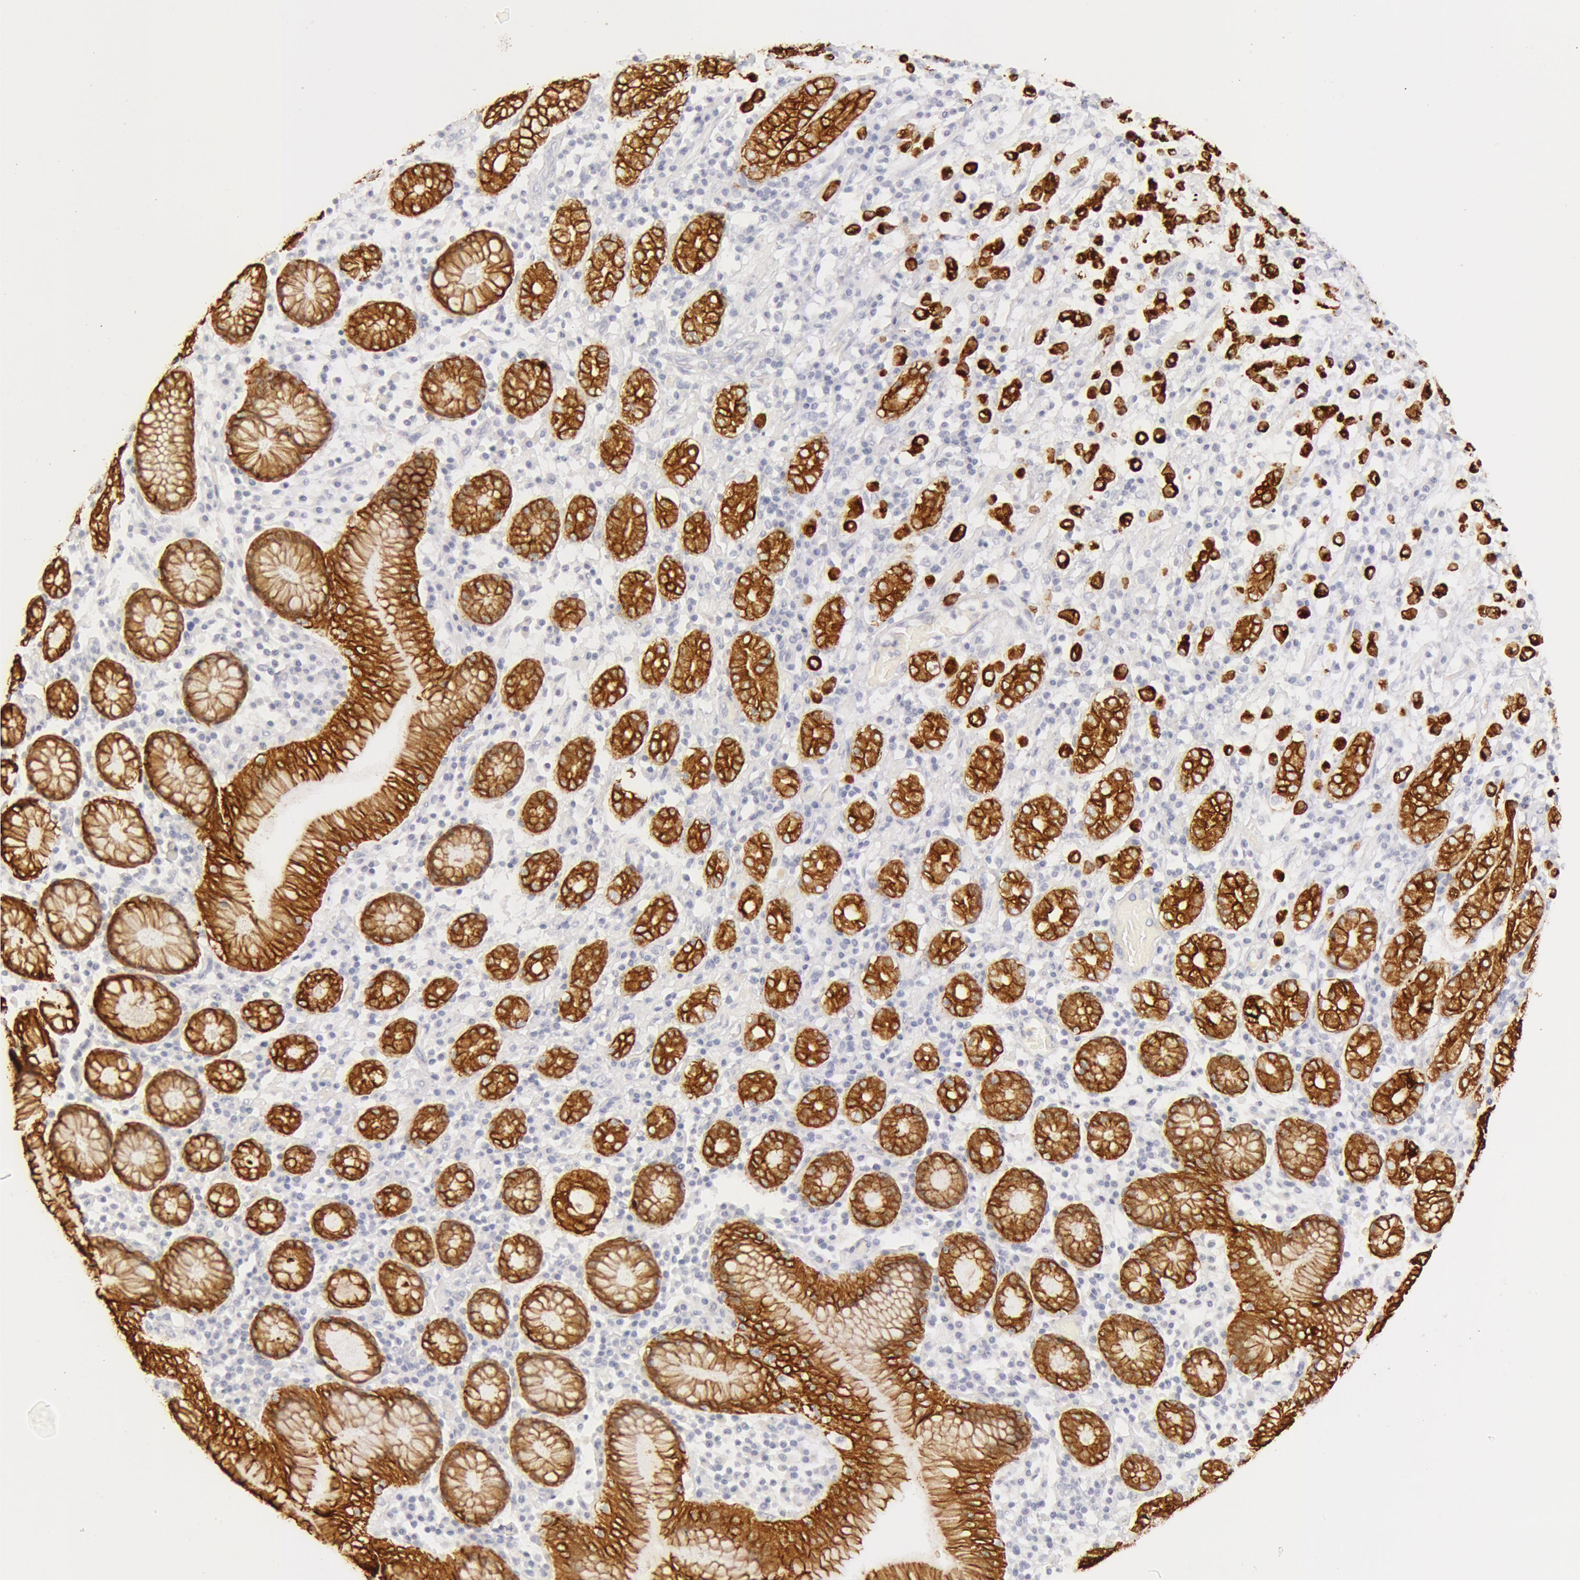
{"staining": {"intensity": "moderate", "quantity": ">75%", "location": "cytoplasmic/membranous"}, "tissue": "stomach cancer", "cell_type": "Tumor cells", "image_type": "cancer", "snomed": [{"axis": "morphology", "description": "Adenocarcinoma, NOS"}, {"axis": "topography", "description": "Stomach, lower"}], "caption": "A medium amount of moderate cytoplasmic/membranous expression is identified in about >75% of tumor cells in adenocarcinoma (stomach) tissue.", "gene": "KRT8", "patient": {"sex": "male", "age": 88}}